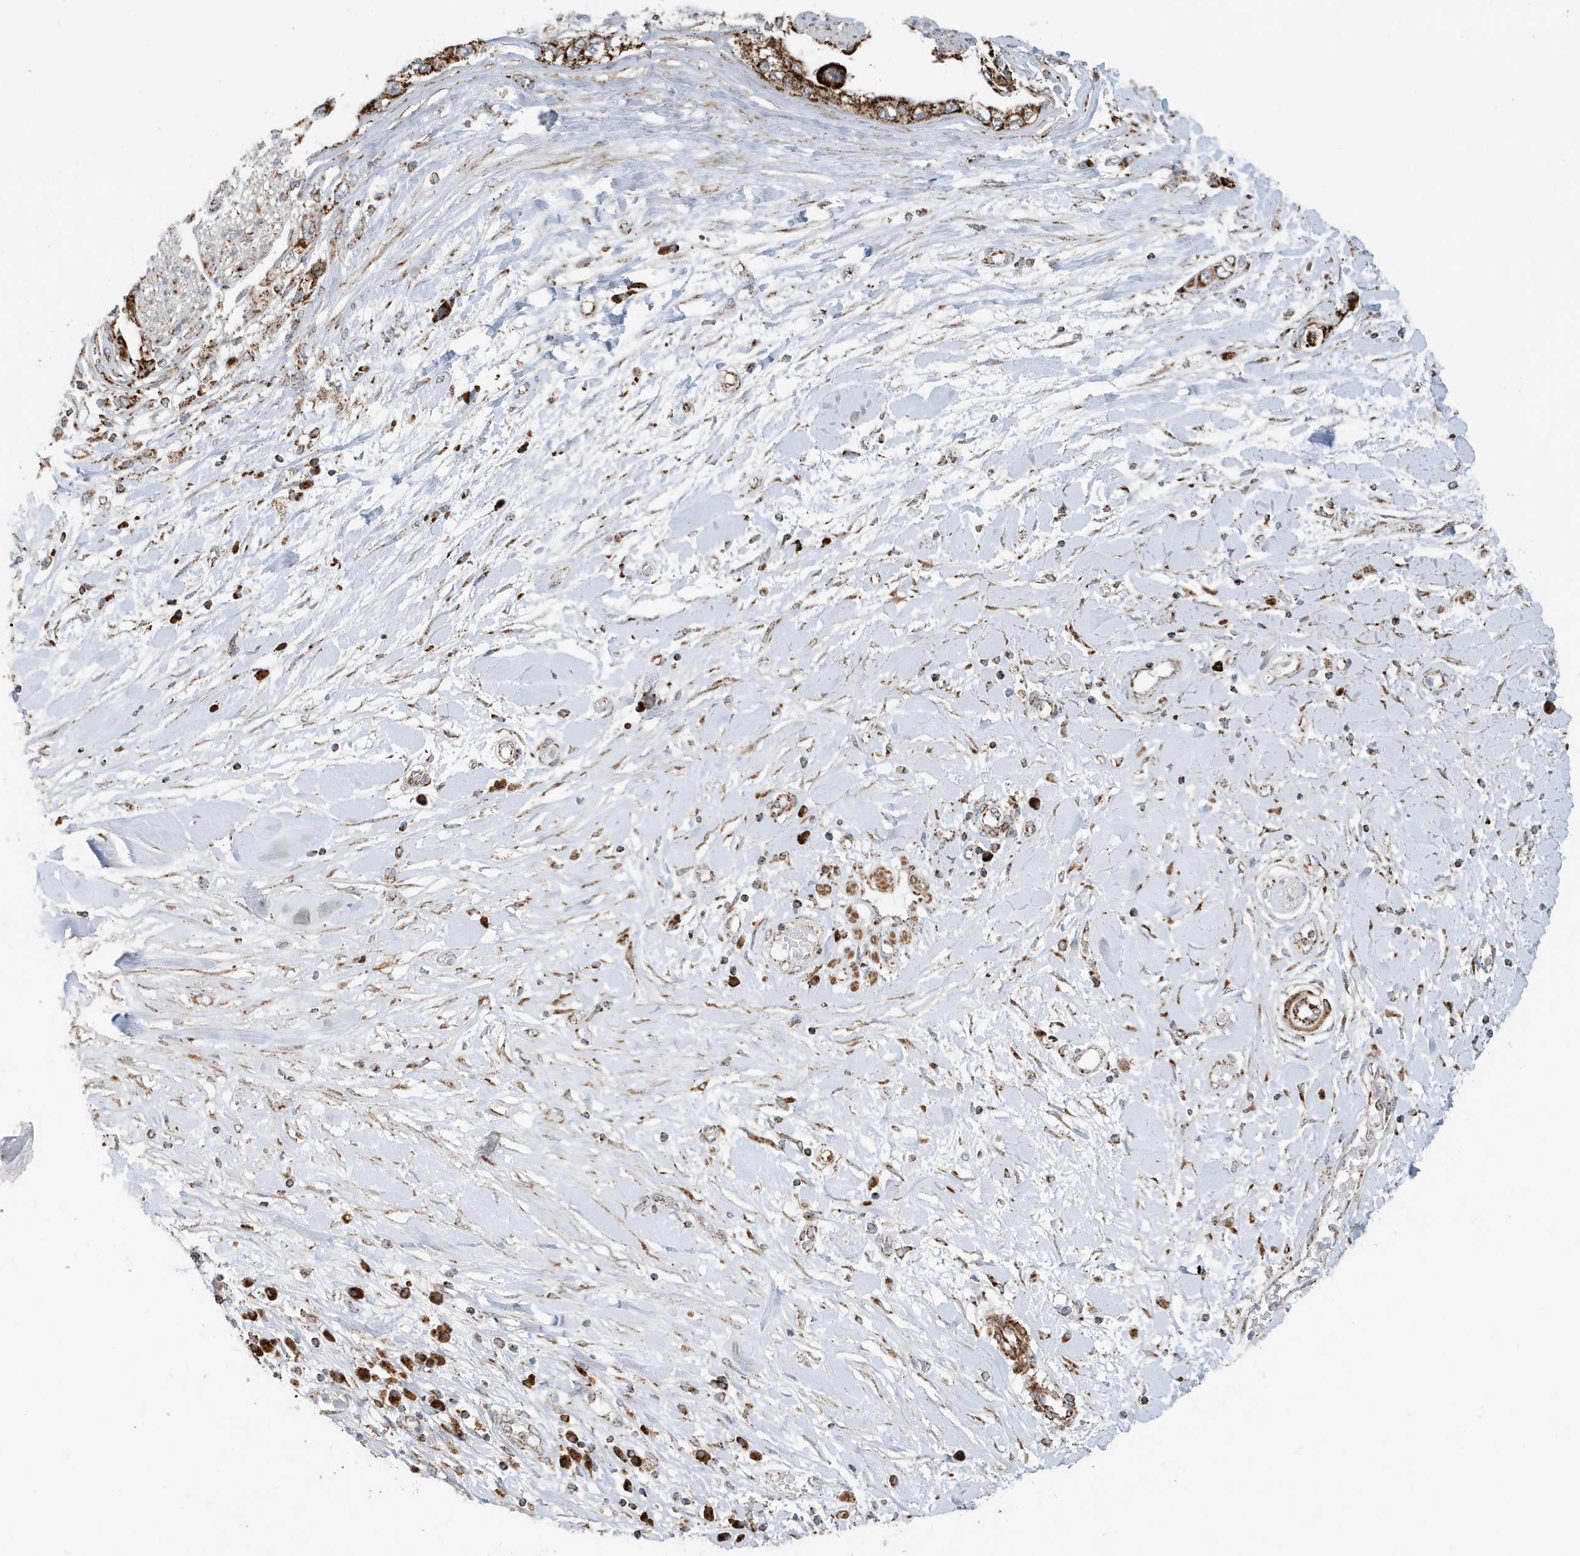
{"staining": {"intensity": "strong", "quantity": ">75%", "location": "cytoplasmic/membranous"}, "tissue": "pancreatic cancer", "cell_type": "Tumor cells", "image_type": "cancer", "snomed": [{"axis": "morphology", "description": "Inflammation, NOS"}, {"axis": "morphology", "description": "Adenocarcinoma, NOS"}, {"axis": "topography", "description": "Pancreas"}], "caption": "A high amount of strong cytoplasmic/membranous expression is seen in about >75% of tumor cells in adenocarcinoma (pancreatic) tissue.", "gene": "MAN1A1", "patient": {"sex": "female", "age": 56}}